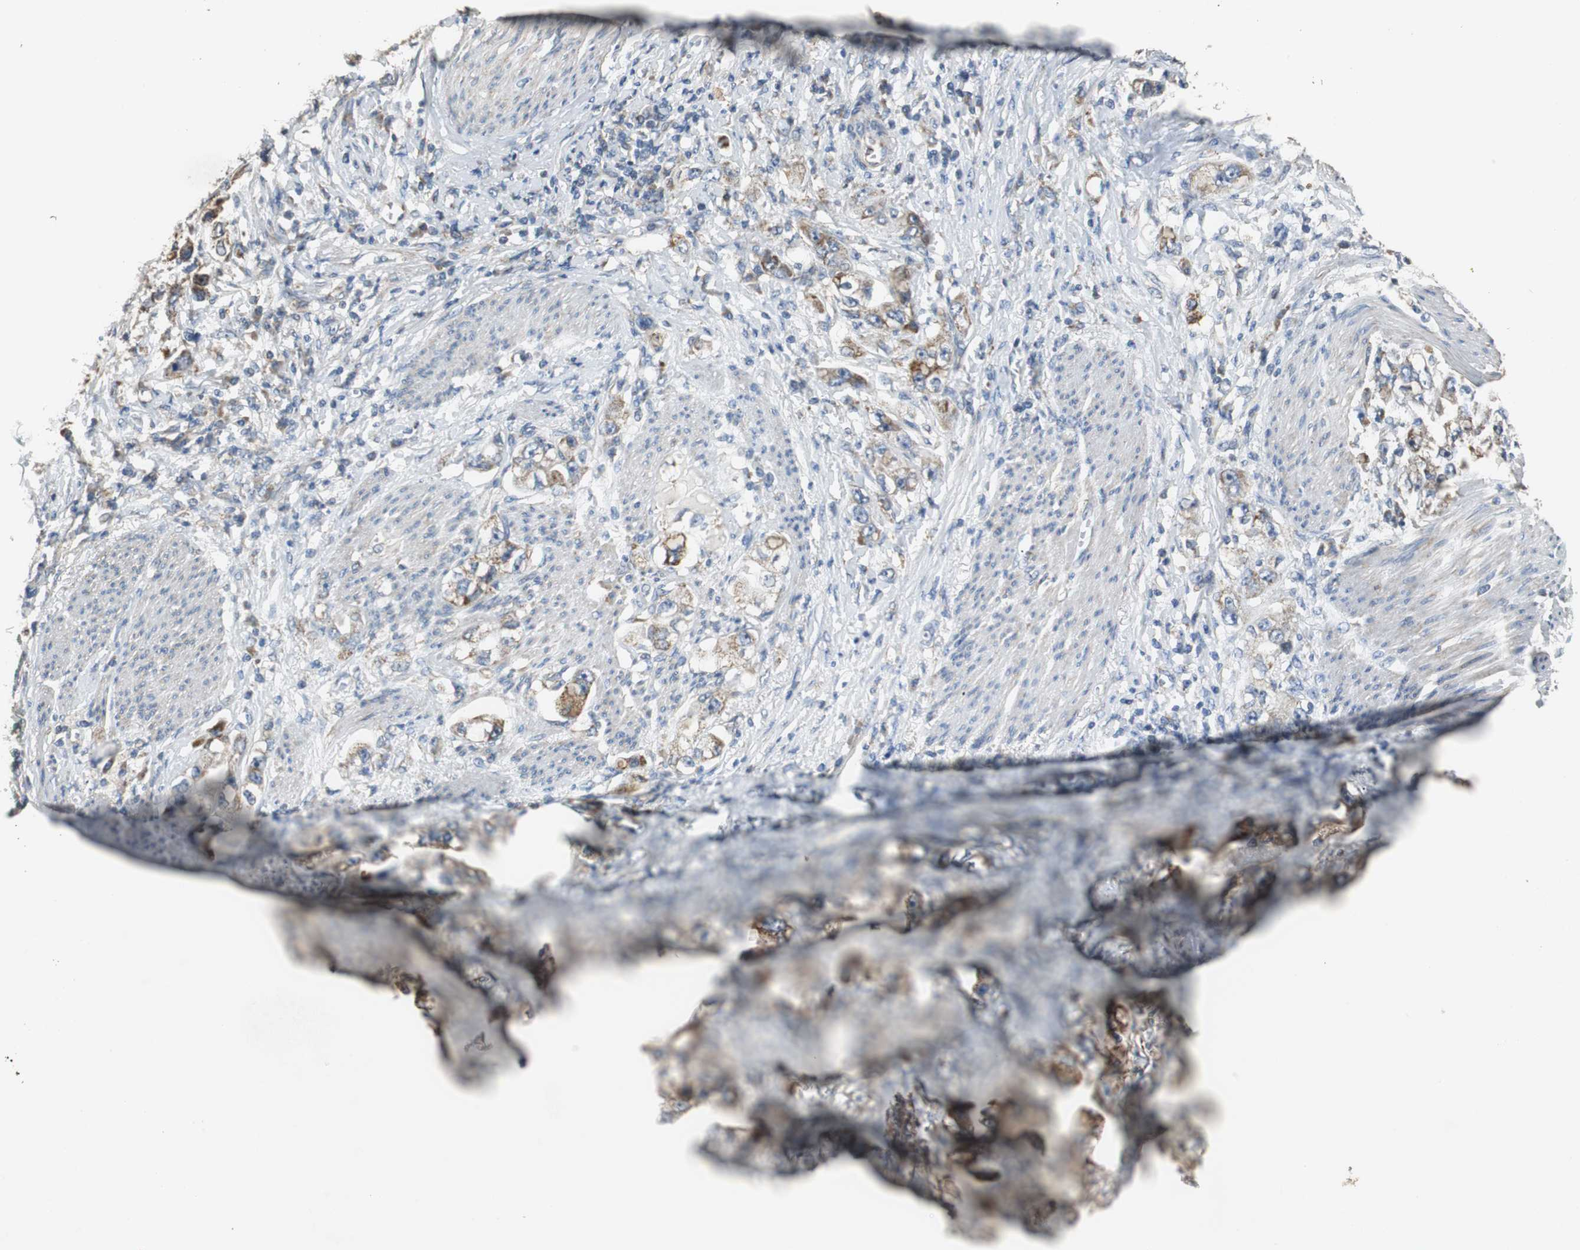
{"staining": {"intensity": "moderate", "quantity": ">75%", "location": "cytoplasmic/membranous"}, "tissue": "stomach cancer", "cell_type": "Tumor cells", "image_type": "cancer", "snomed": [{"axis": "morphology", "description": "Adenocarcinoma, NOS"}, {"axis": "topography", "description": "Stomach, lower"}], "caption": "Tumor cells exhibit medium levels of moderate cytoplasmic/membranous staining in about >75% of cells in stomach cancer.", "gene": "HMGCL", "patient": {"sex": "female", "age": 93}}